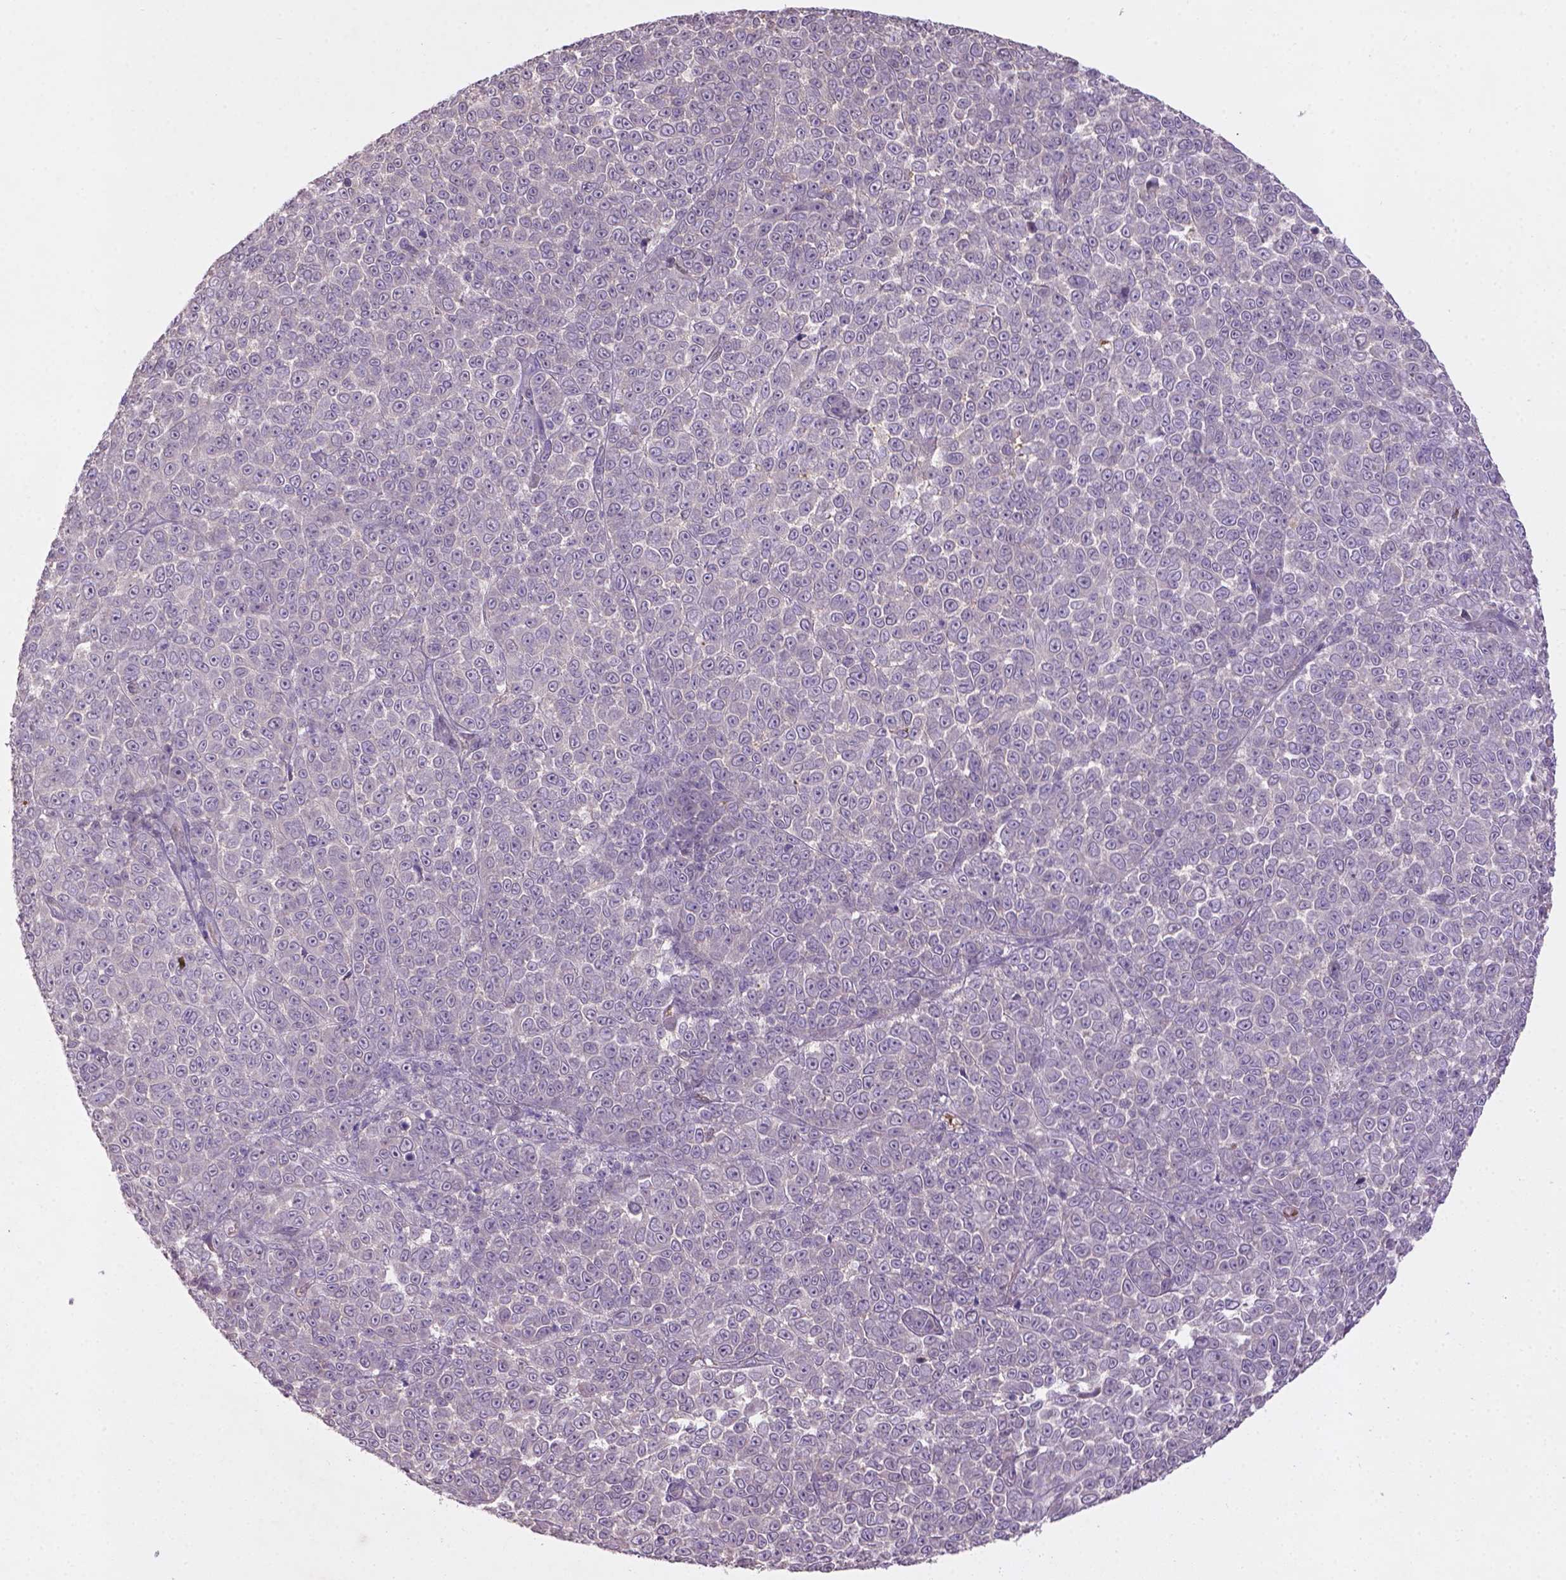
{"staining": {"intensity": "negative", "quantity": "none", "location": "none"}, "tissue": "melanoma", "cell_type": "Tumor cells", "image_type": "cancer", "snomed": [{"axis": "morphology", "description": "Malignant melanoma, NOS"}, {"axis": "topography", "description": "Skin"}], "caption": "Immunohistochemical staining of malignant melanoma exhibits no significant staining in tumor cells.", "gene": "SOX17", "patient": {"sex": "female", "age": 95}}